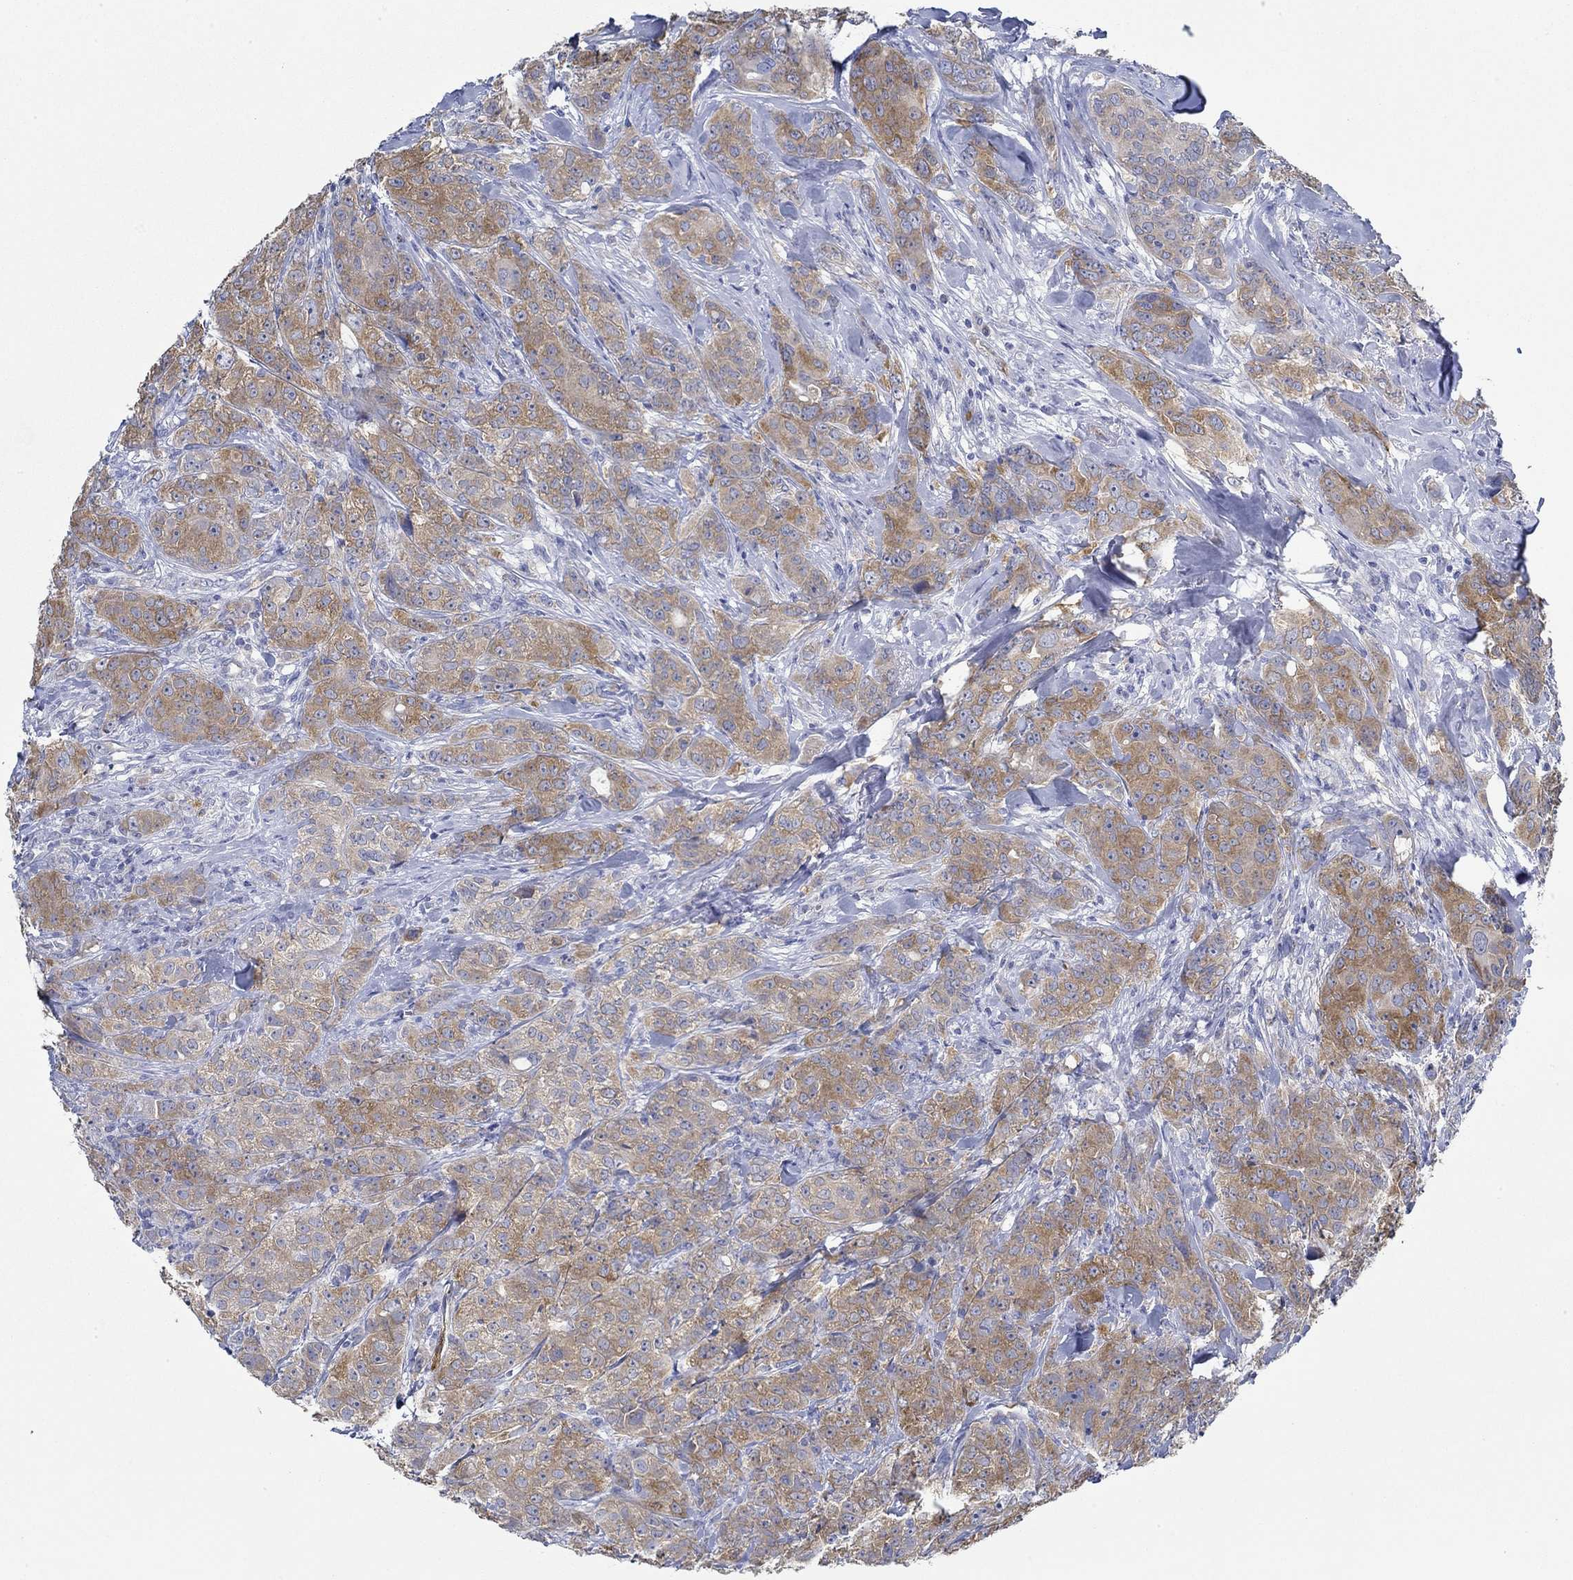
{"staining": {"intensity": "moderate", "quantity": ">75%", "location": "cytoplasmic/membranous"}, "tissue": "breast cancer", "cell_type": "Tumor cells", "image_type": "cancer", "snomed": [{"axis": "morphology", "description": "Duct carcinoma"}, {"axis": "topography", "description": "Breast"}], "caption": "Protein staining of breast invasive ductal carcinoma tissue exhibits moderate cytoplasmic/membranous positivity in about >75% of tumor cells. (IHC, brightfield microscopy, high magnification).", "gene": "SLC27A3", "patient": {"sex": "female", "age": 43}}